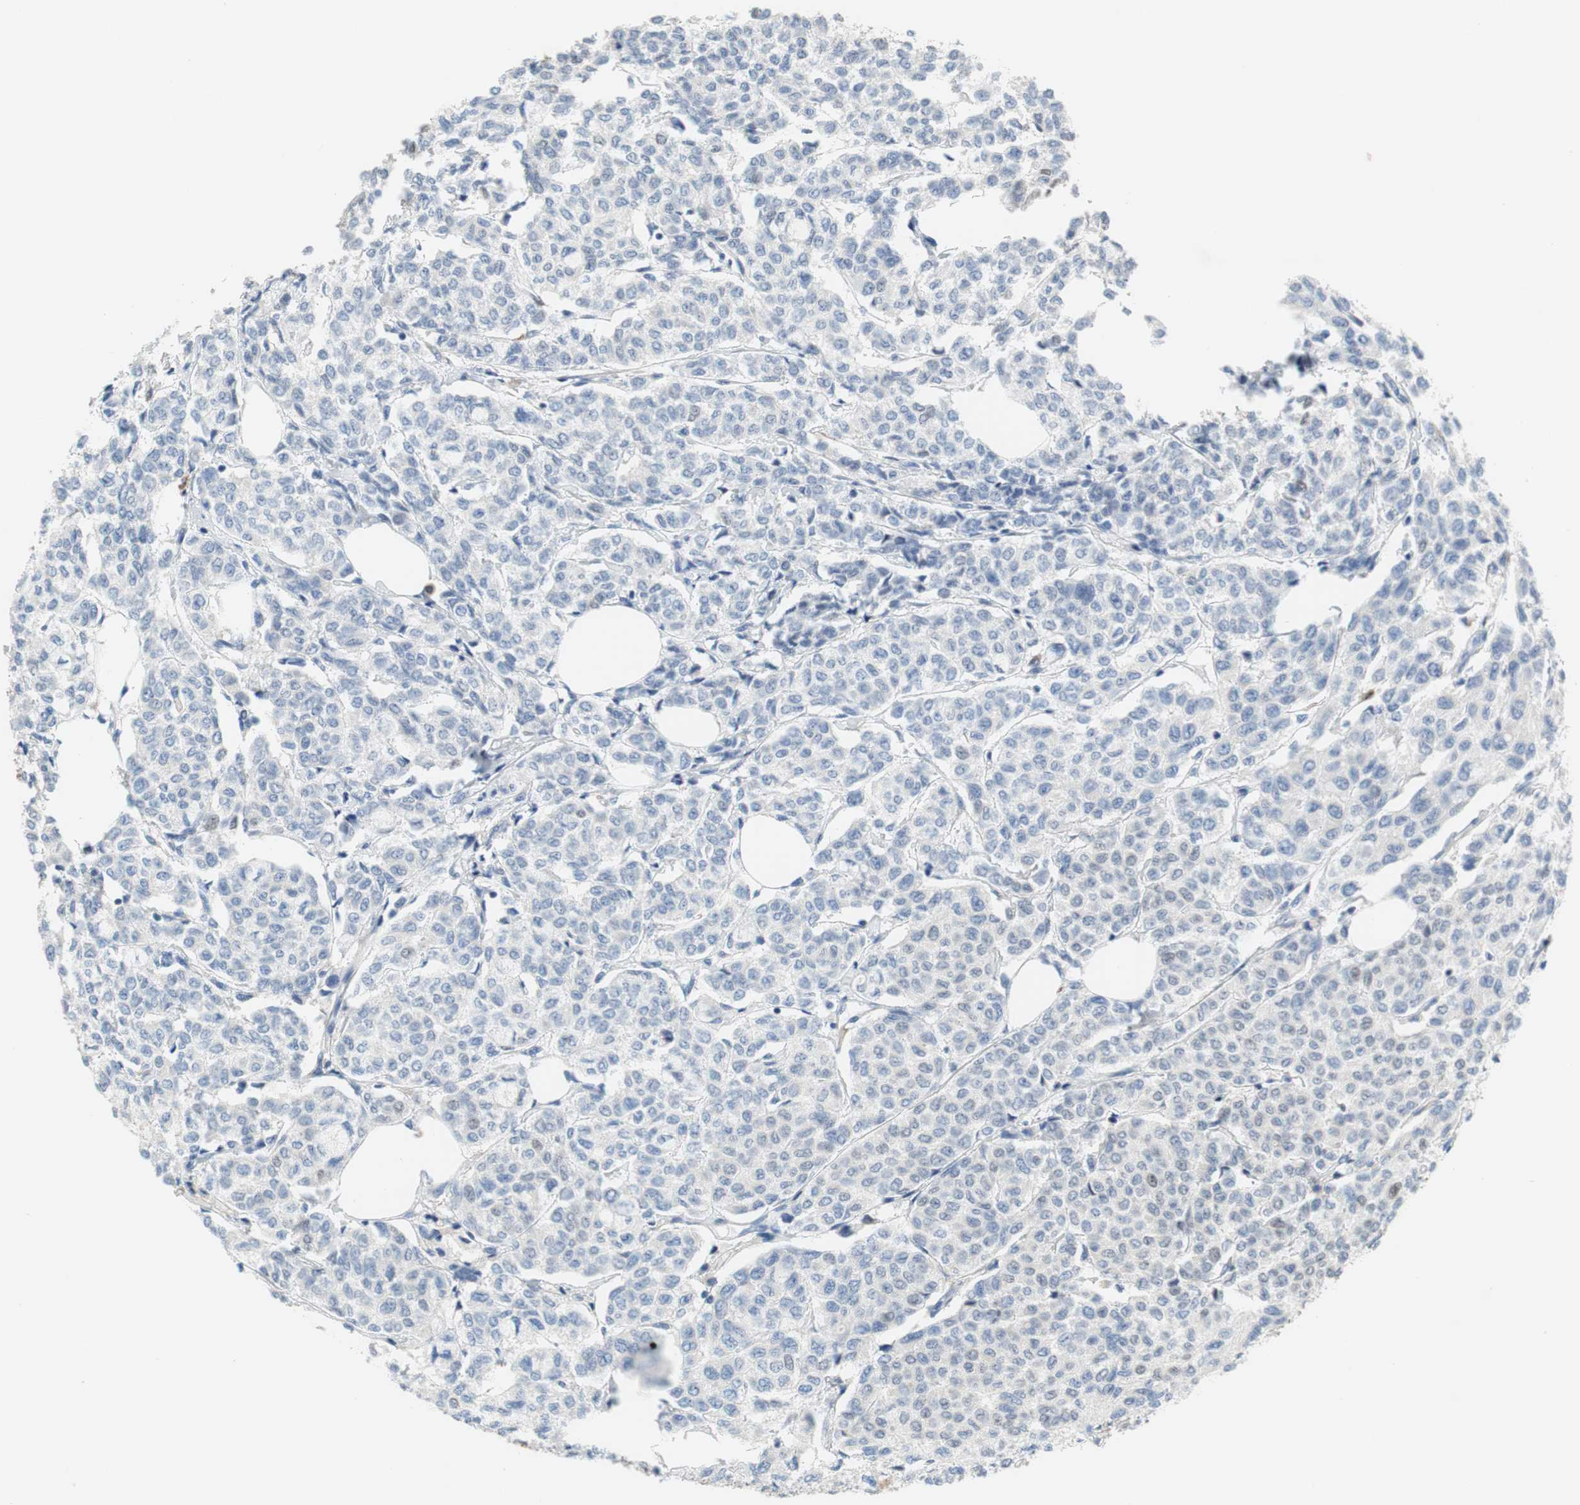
{"staining": {"intensity": "negative", "quantity": "none", "location": "none"}, "tissue": "breast cancer", "cell_type": "Tumor cells", "image_type": "cancer", "snomed": [{"axis": "morphology", "description": "Lobular carcinoma"}, {"axis": "topography", "description": "Breast"}], "caption": "A micrograph of human breast cancer (lobular carcinoma) is negative for staining in tumor cells.", "gene": "COL12A1", "patient": {"sex": "female", "age": 60}}